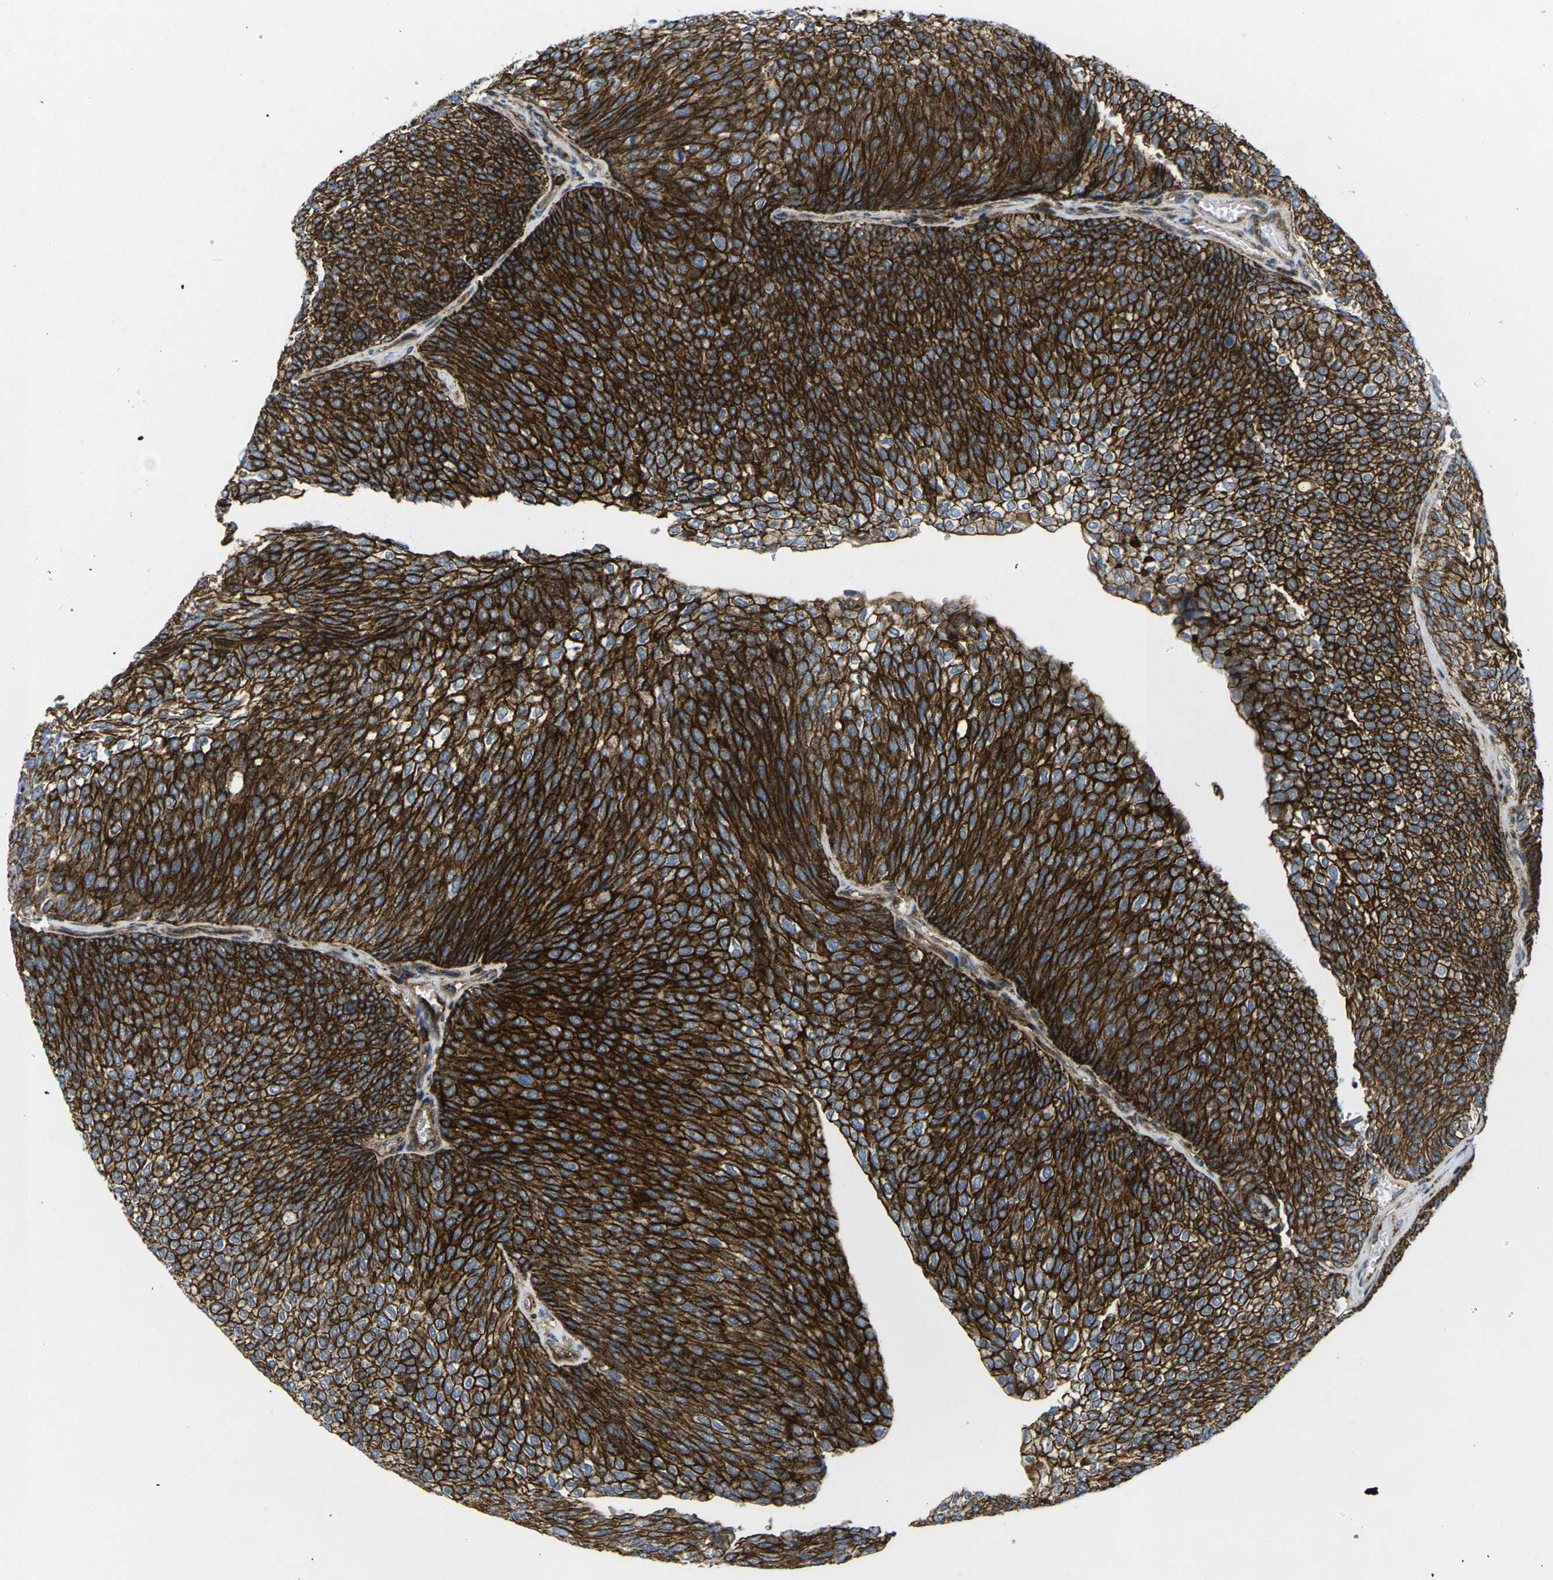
{"staining": {"intensity": "strong", "quantity": ">75%", "location": "cytoplasmic/membranous"}, "tissue": "urothelial cancer", "cell_type": "Tumor cells", "image_type": "cancer", "snomed": [{"axis": "morphology", "description": "Urothelial carcinoma, Low grade"}, {"axis": "topography", "description": "Urinary bladder"}], "caption": "Immunohistochemical staining of human low-grade urothelial carcinoma displays high levels of strong cytoplasmic/membranous staining in about >75% of tumor cells.", "gene": "IQGAP1", "patient": {"sex": "female", "age": 79}}